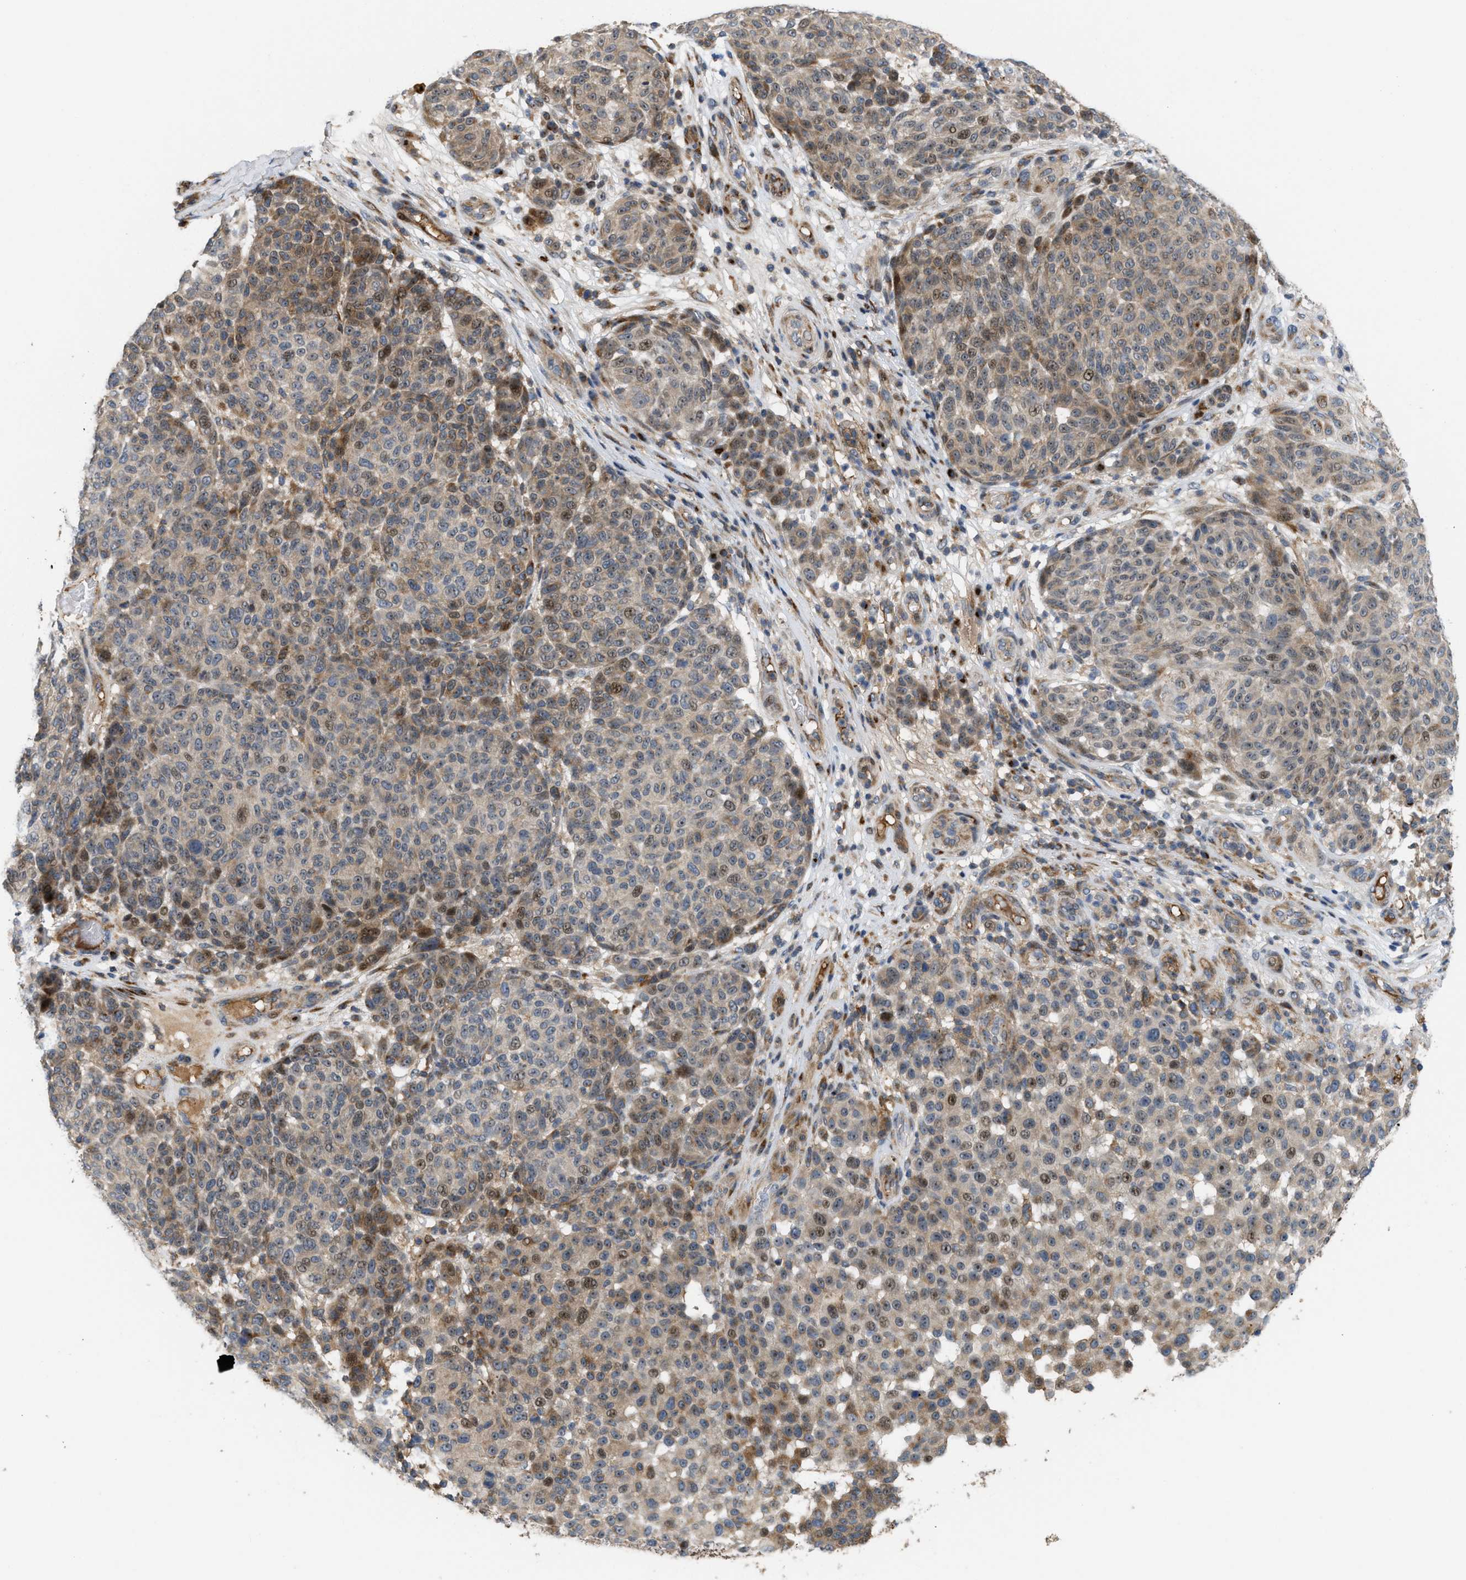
{"staining": {"intensity": "weak", "quantity": ">75%", "location": "cytoplasmic/membranous,nuclear"}, "tissue": "melanoma", "cell_type": "Tumor cells", "image_type": "cancer", "snomed": [{"axis": "morphology", "description": "Malignant melanoma, NOS"}, {"axis": "topography", "description": "Skin"}], "caption": "Immunohistochemistry (IHC) image of neoplastic tissue: malignant melanoma stained using IHC exhibits low levels of weak protein expression localized specifically in the cytoplasmic/membranous and nuclear of tumor cells, appearing as a cytoplasmic/membranous and nuclear brown color.", "gene": "DIPK1A", "patient": {"sex": "male", "age": 59}}